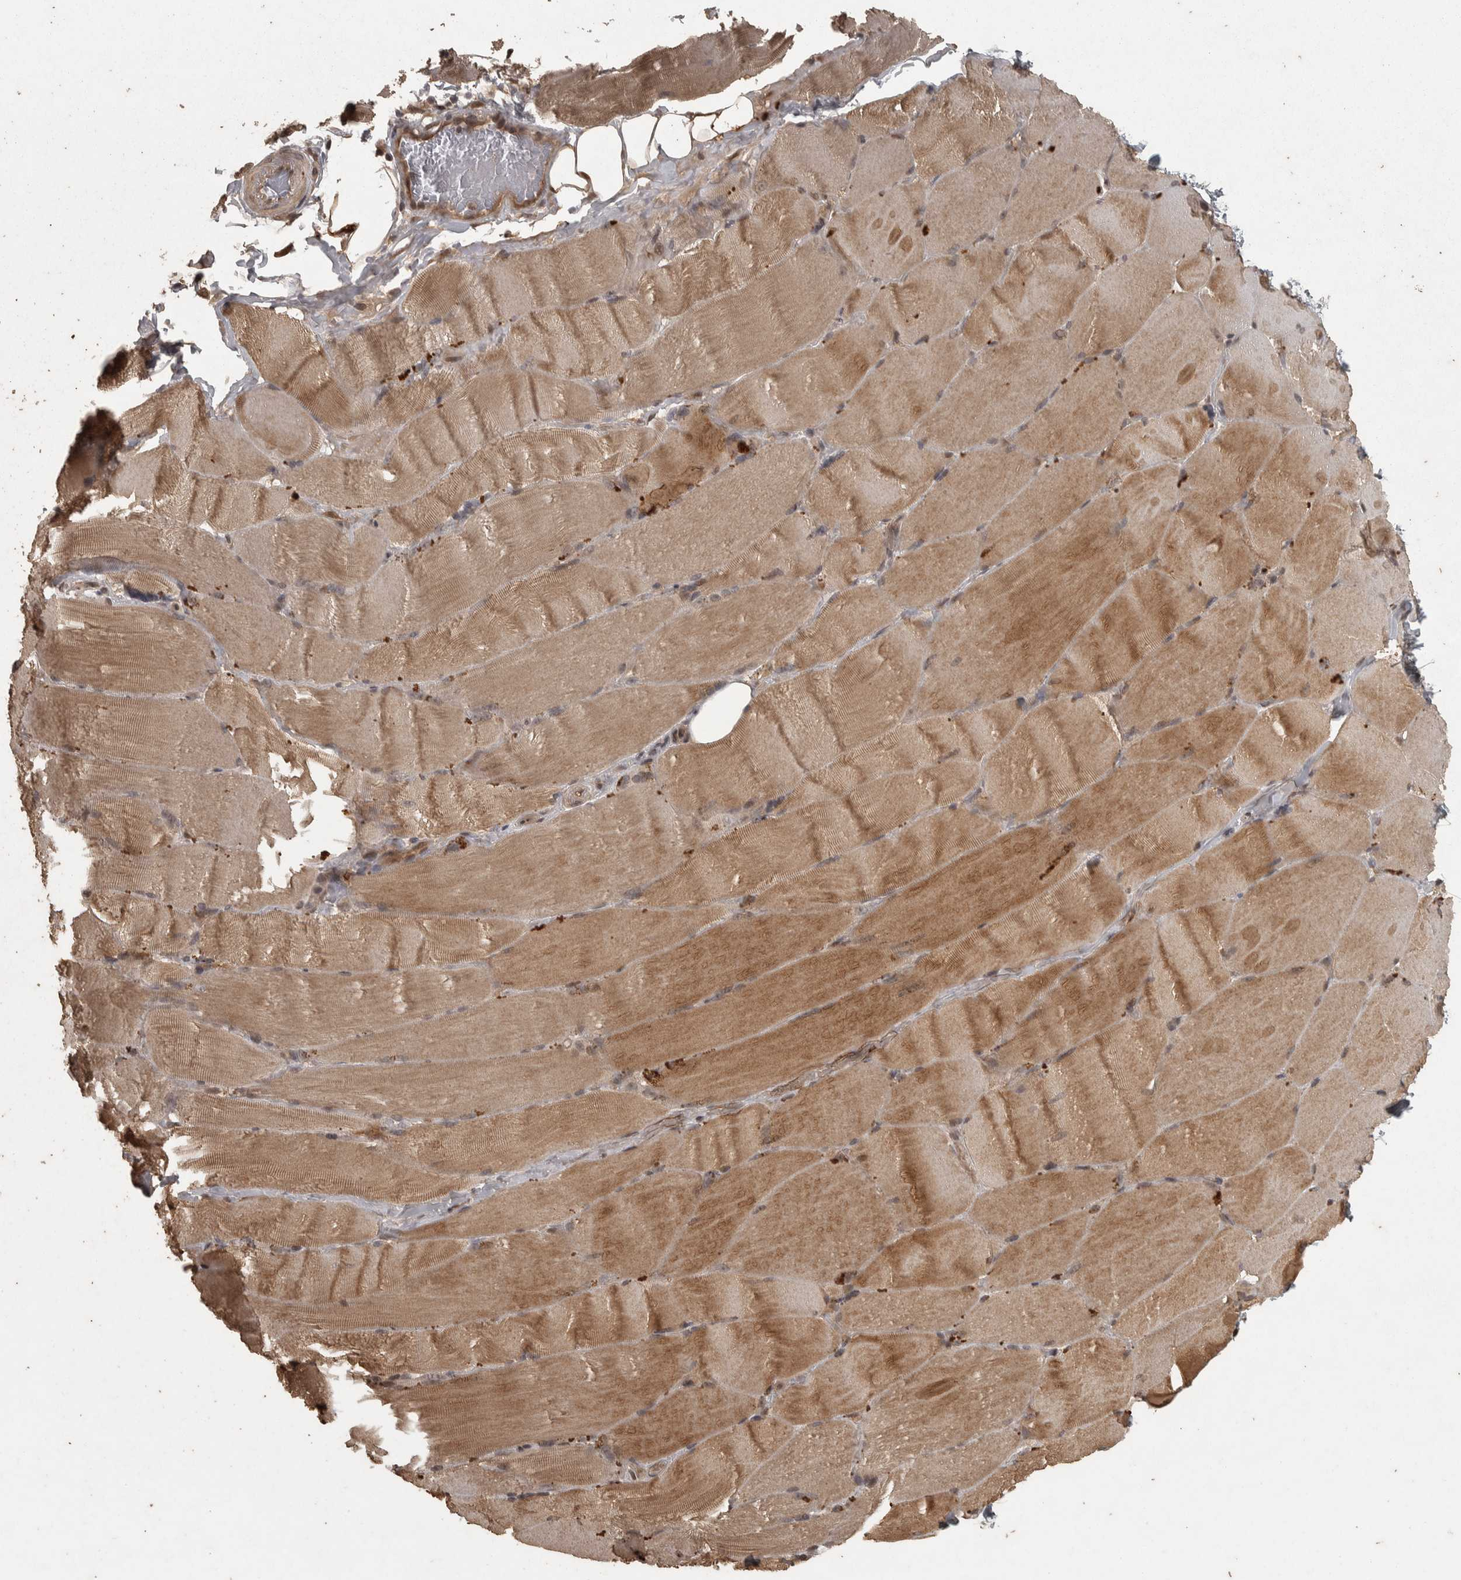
{"staining": {"intensity": "moderate", "quantity": "25%-75%", "location": "cytoplasmic/membranous"}, "tissue": "skeletal muscle", "cell_type": "Myocytes", "image_type": "normal", "snomed": [{"axis": "morphology", "description": "Normal tissue, NOS"}, {"axis": "topography", "description": "Skin"}, {"axis": "topography", "description": "Skeletal muscle"}], "caption": "Skeletal muscle stained with DAB (3,3'-diaminobenzidine) immunohistochemistry demonstrates medium levels of moderate cytoplasmic/membranous expression in approximately 25%-75% of myocytes.", "gene": "ACO1", "patient": {"sex": "male", "age": 83}}